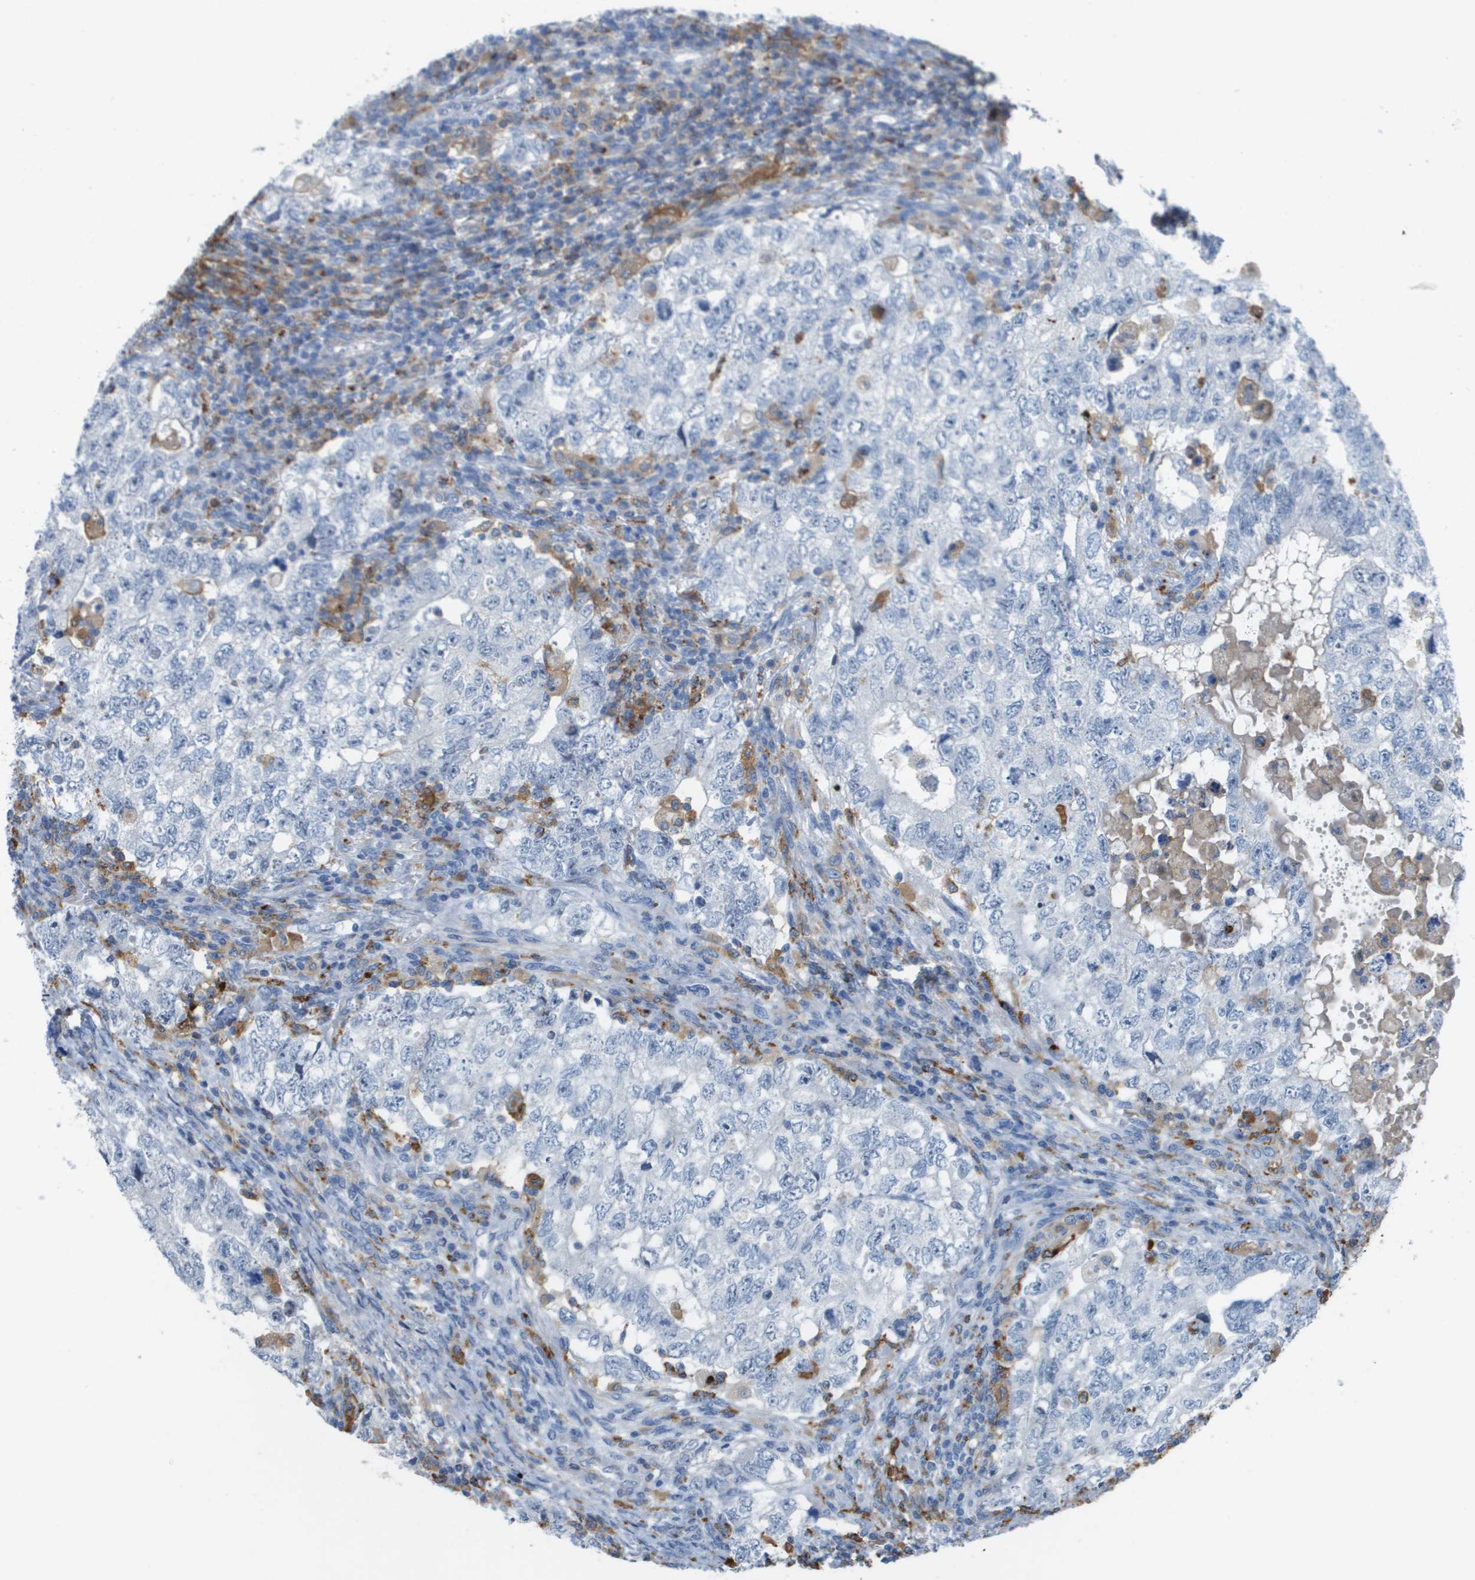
{"staining": {"intensity": "negative", "quantity": "none", "location": "none"}, "tissue": "testis cancer", "cell_type": "Tumor cells", "image_type": "cancer", "snomed": [{"axis": "morphology", "description": "Carcinoma, Embryonal, NOS"}, {"axis": "topography", "description": "Testis"}], "caption": "This photomicrograph is of testis embryonal carcinoma stained with immunohistochemistry (IHC) to label a protein in brown with the nuclei are counter-stained blue. There is no expression in tumor cells.", "gene": "ZBTB43", "patient": {"sex": "male", "age": 36}}